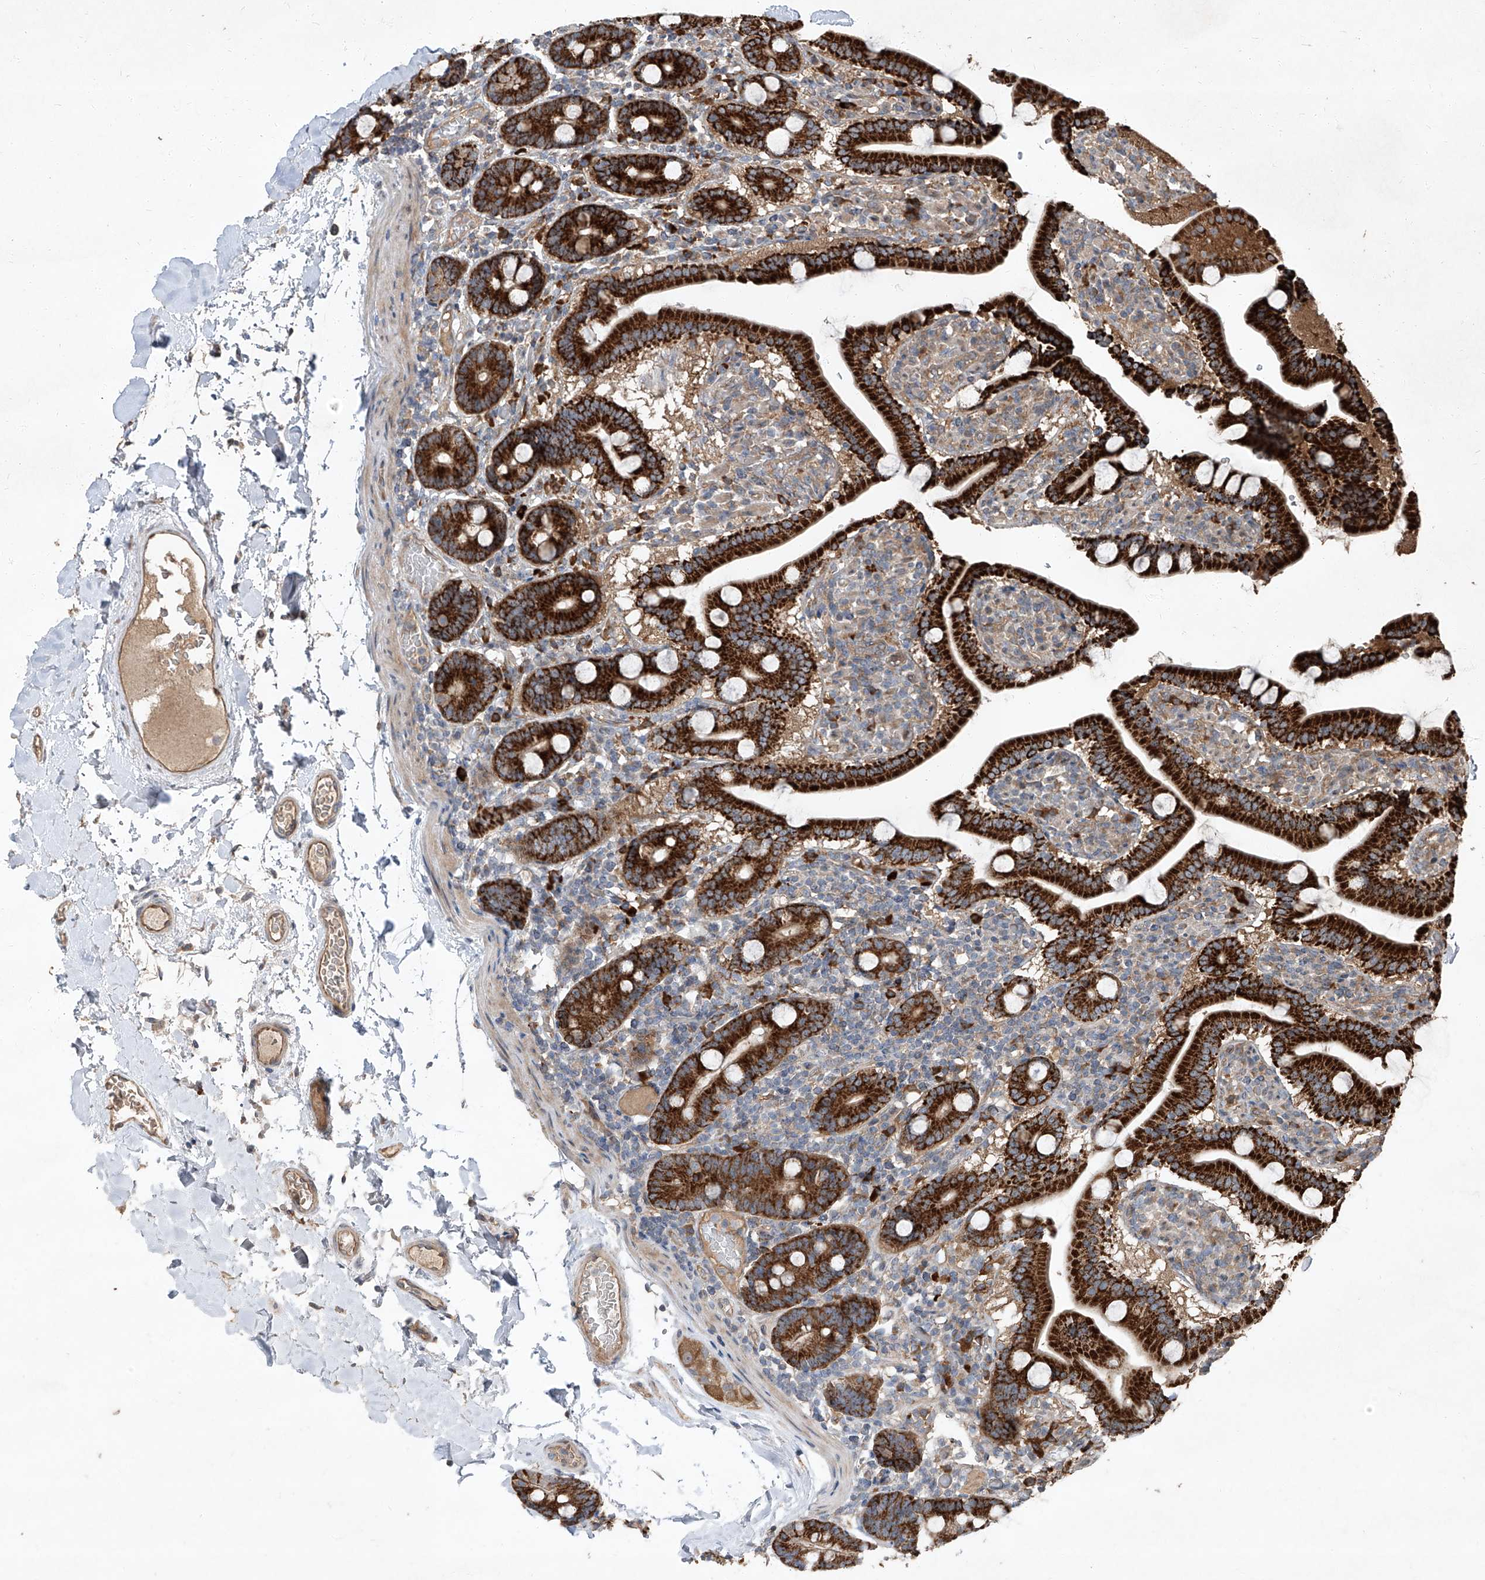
{"staining": {"intensity": "strong", "quantity": ">75%", "location": "cytoplasmic/membranous"}, "tissue": "duodenum", "cell_type": "Glandular cells", "image_type": "normal", "snomed": [{"axis": "morphology", "description": "Normal tissue, NOS"}, {"axis": "topography", "description": "Duodenum"}], "caption": "Glandular cells display strong cytoplasmic/membranous expression in about >75% of cells in benign duodenum. (DAB (3,3'-diaminobenzidine) = brown stain, brightfield microscopy at high magnification).", "gene": "CCN1", "patient": {"sex": "male", "age": 55}}